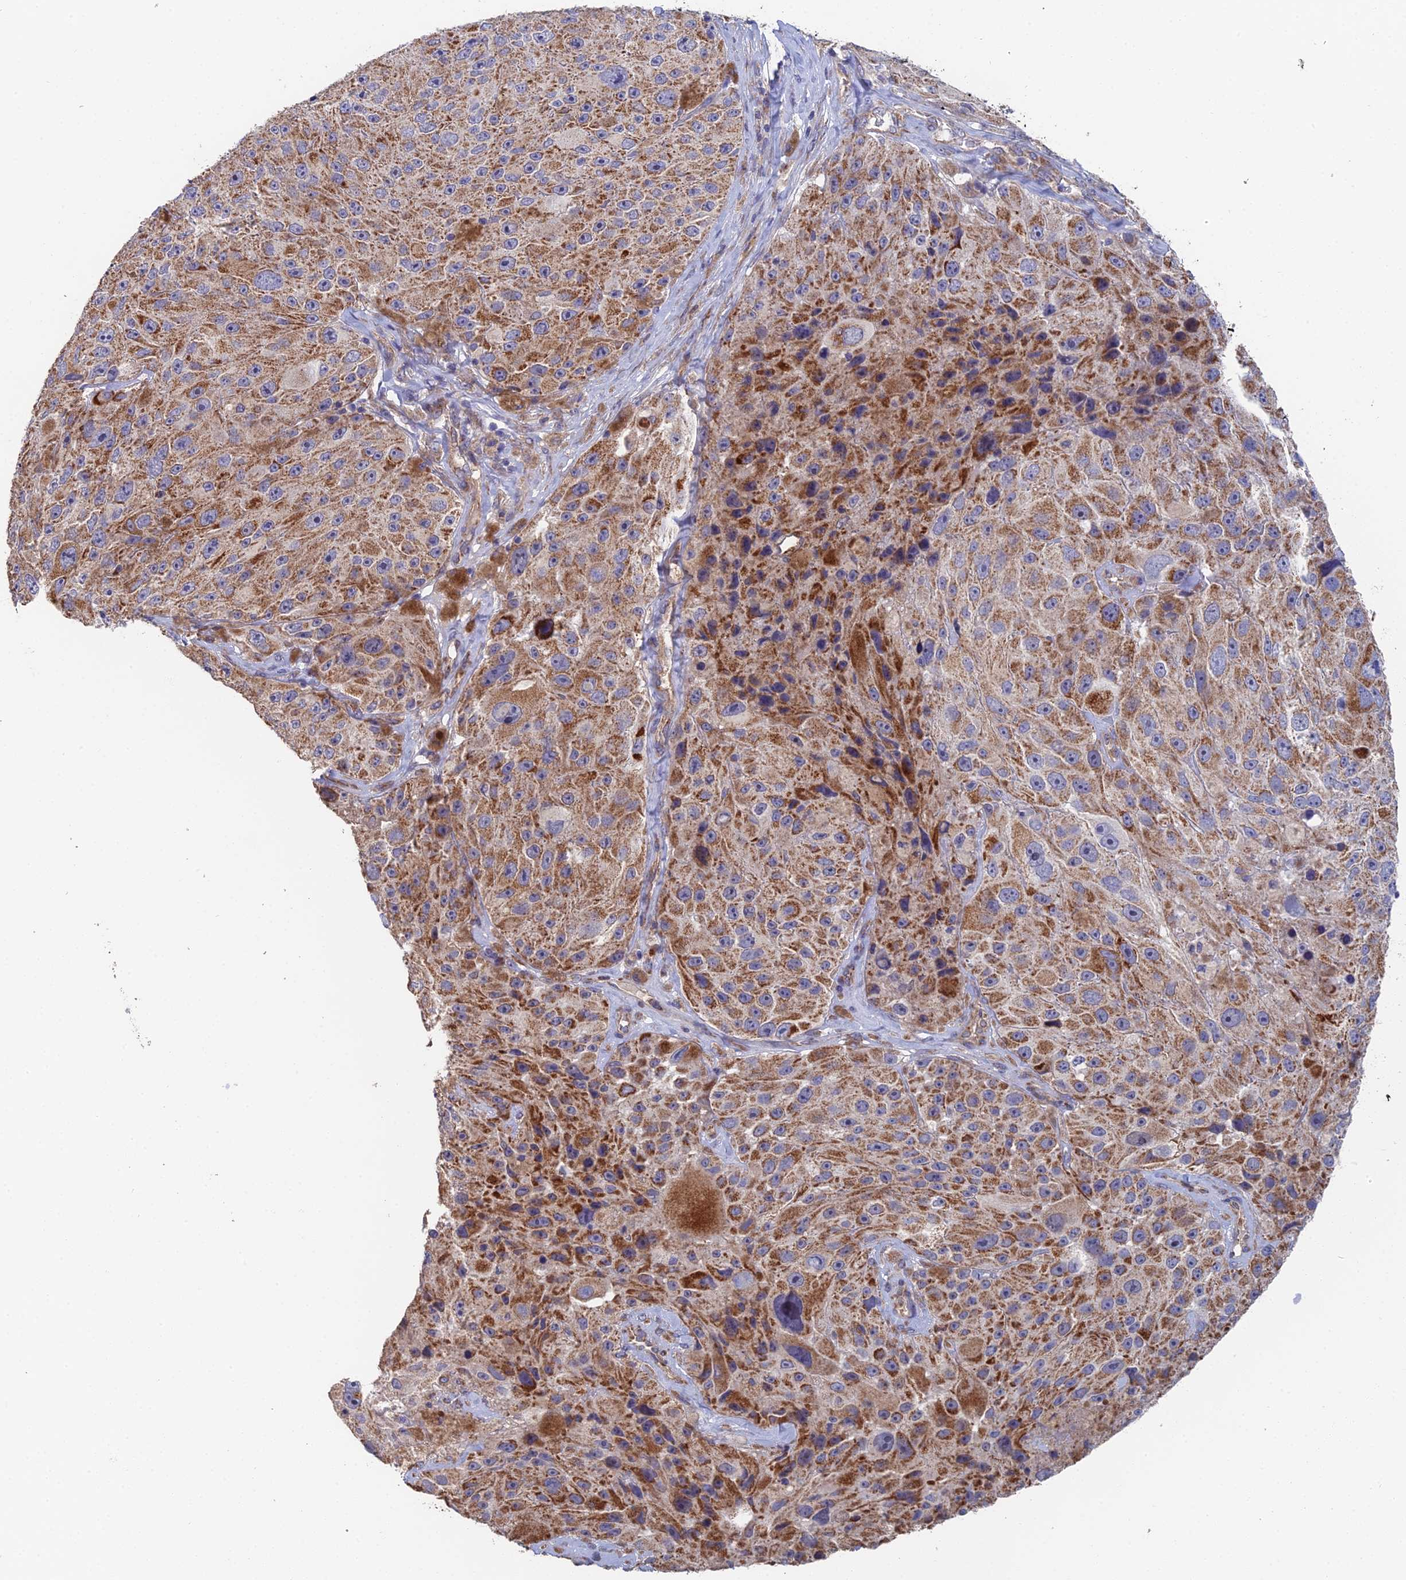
{"staining": {"intensity": "moderate", "quantity": ">75%", "location": "cytoplasmic/membranous"}, "tissue": "melanoma", "cell_type": "Tumor cells", "image_type": "cancer", "snomed": [{"axis": "morphology", "description": "Malignant melanoma, Metastatic site"}, {"axis": "topography", "description": "Lymph node"}], "caption": "Immunohistochemistry (IHC) image of human melanoma stained for a protein (brown), which displays medium levels of moderate cytoplasmic/membranous expression in approximately >75% of tumor cells.", "gene": "ECSIT", "patient": {"sex": "male", "age": 62}}